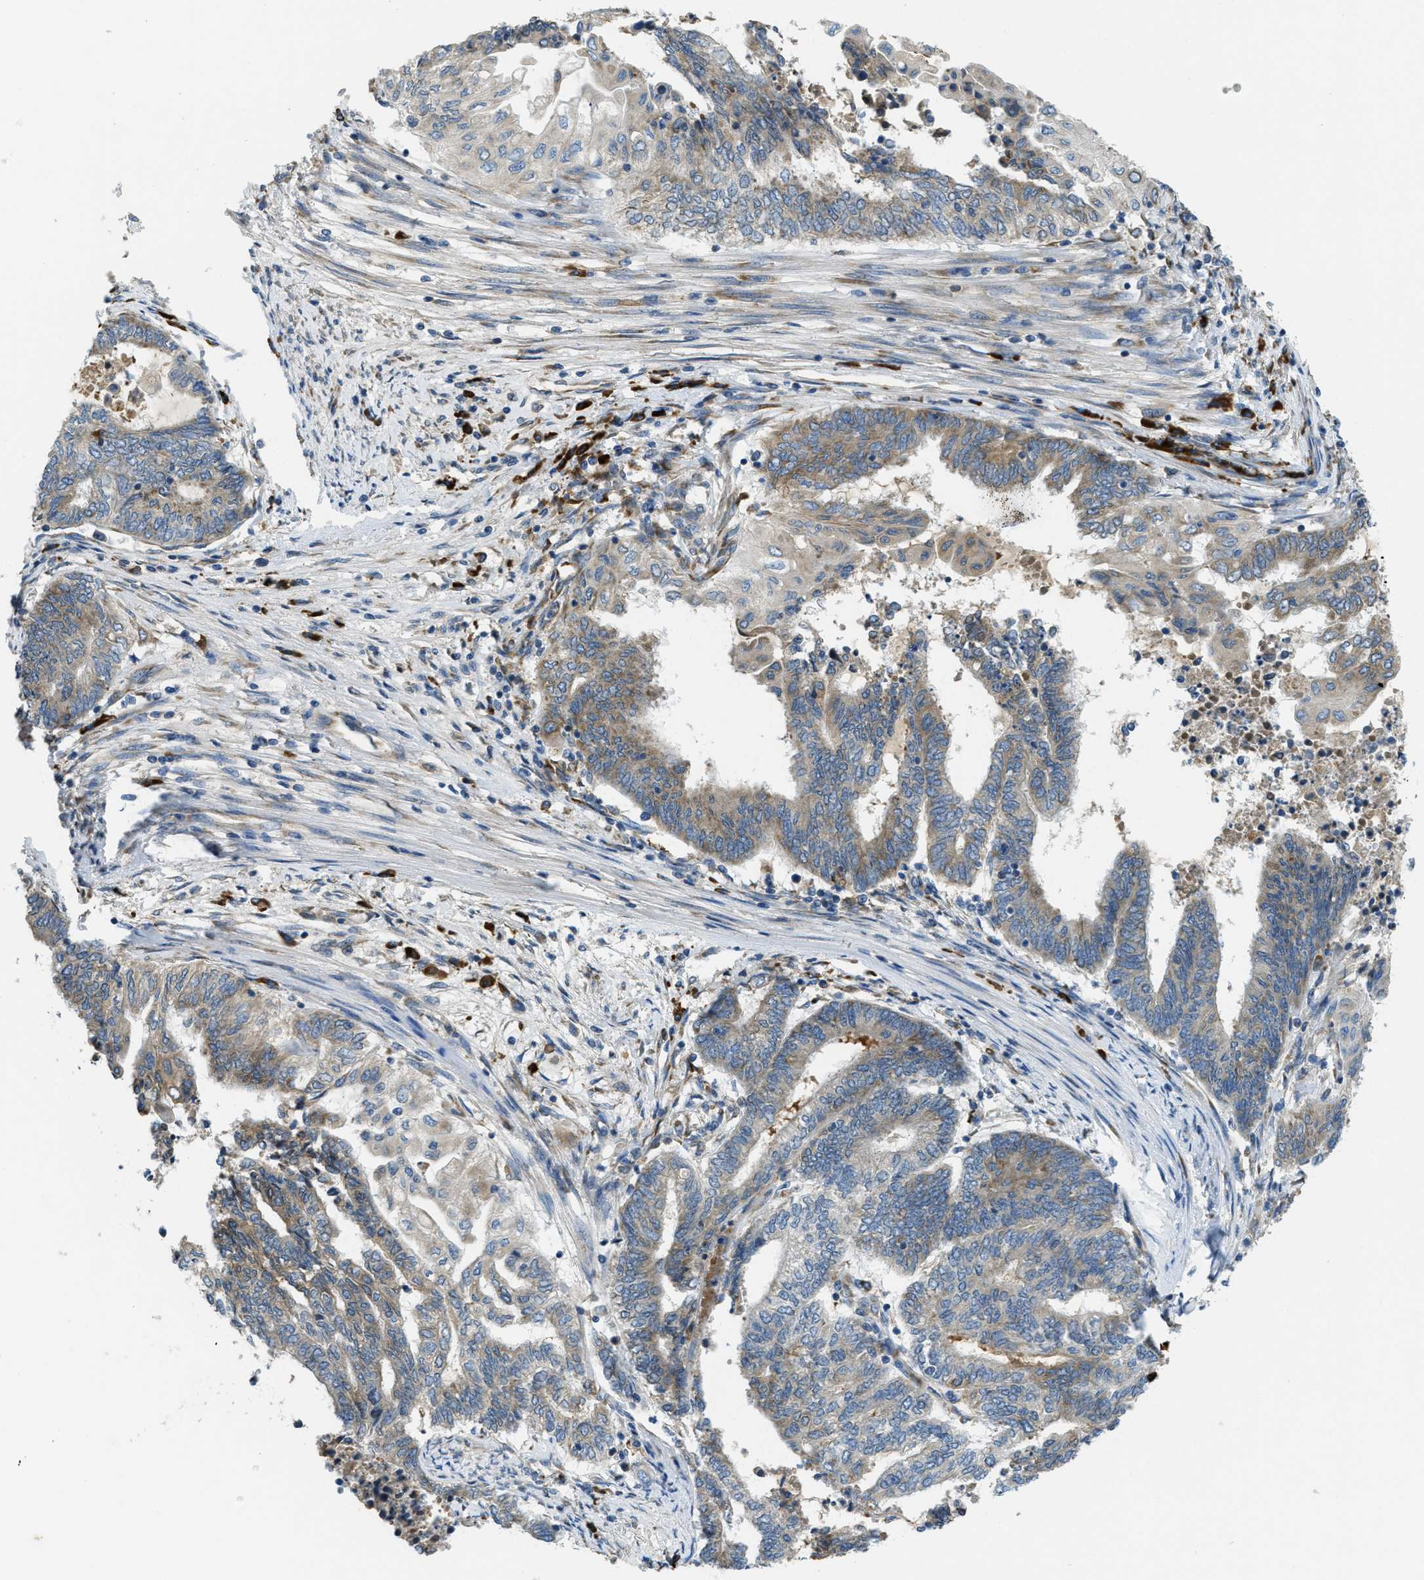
{"staining": {"intensity": "weak", "quantity": "<25%", "location": "cytoplasmic/membranous"}, "tissue": "endometrial cancer", "cell_type": "Tumor cells", "image_type": "cancer", "snomed": [{"axis": "morphology", "description": "Adenocarcinoma, NOS"}, {"axis": "topography", "description": "Uterus"}, {"axis": "topography", "description": "Endometrium"}], "caption": "This is an immunohistochemistry (IHC) image of human endometrial cancer. There is no positivity in tumor cells.", "gene": "SSR1", "patient": {"sex": "female", "age": 70}}